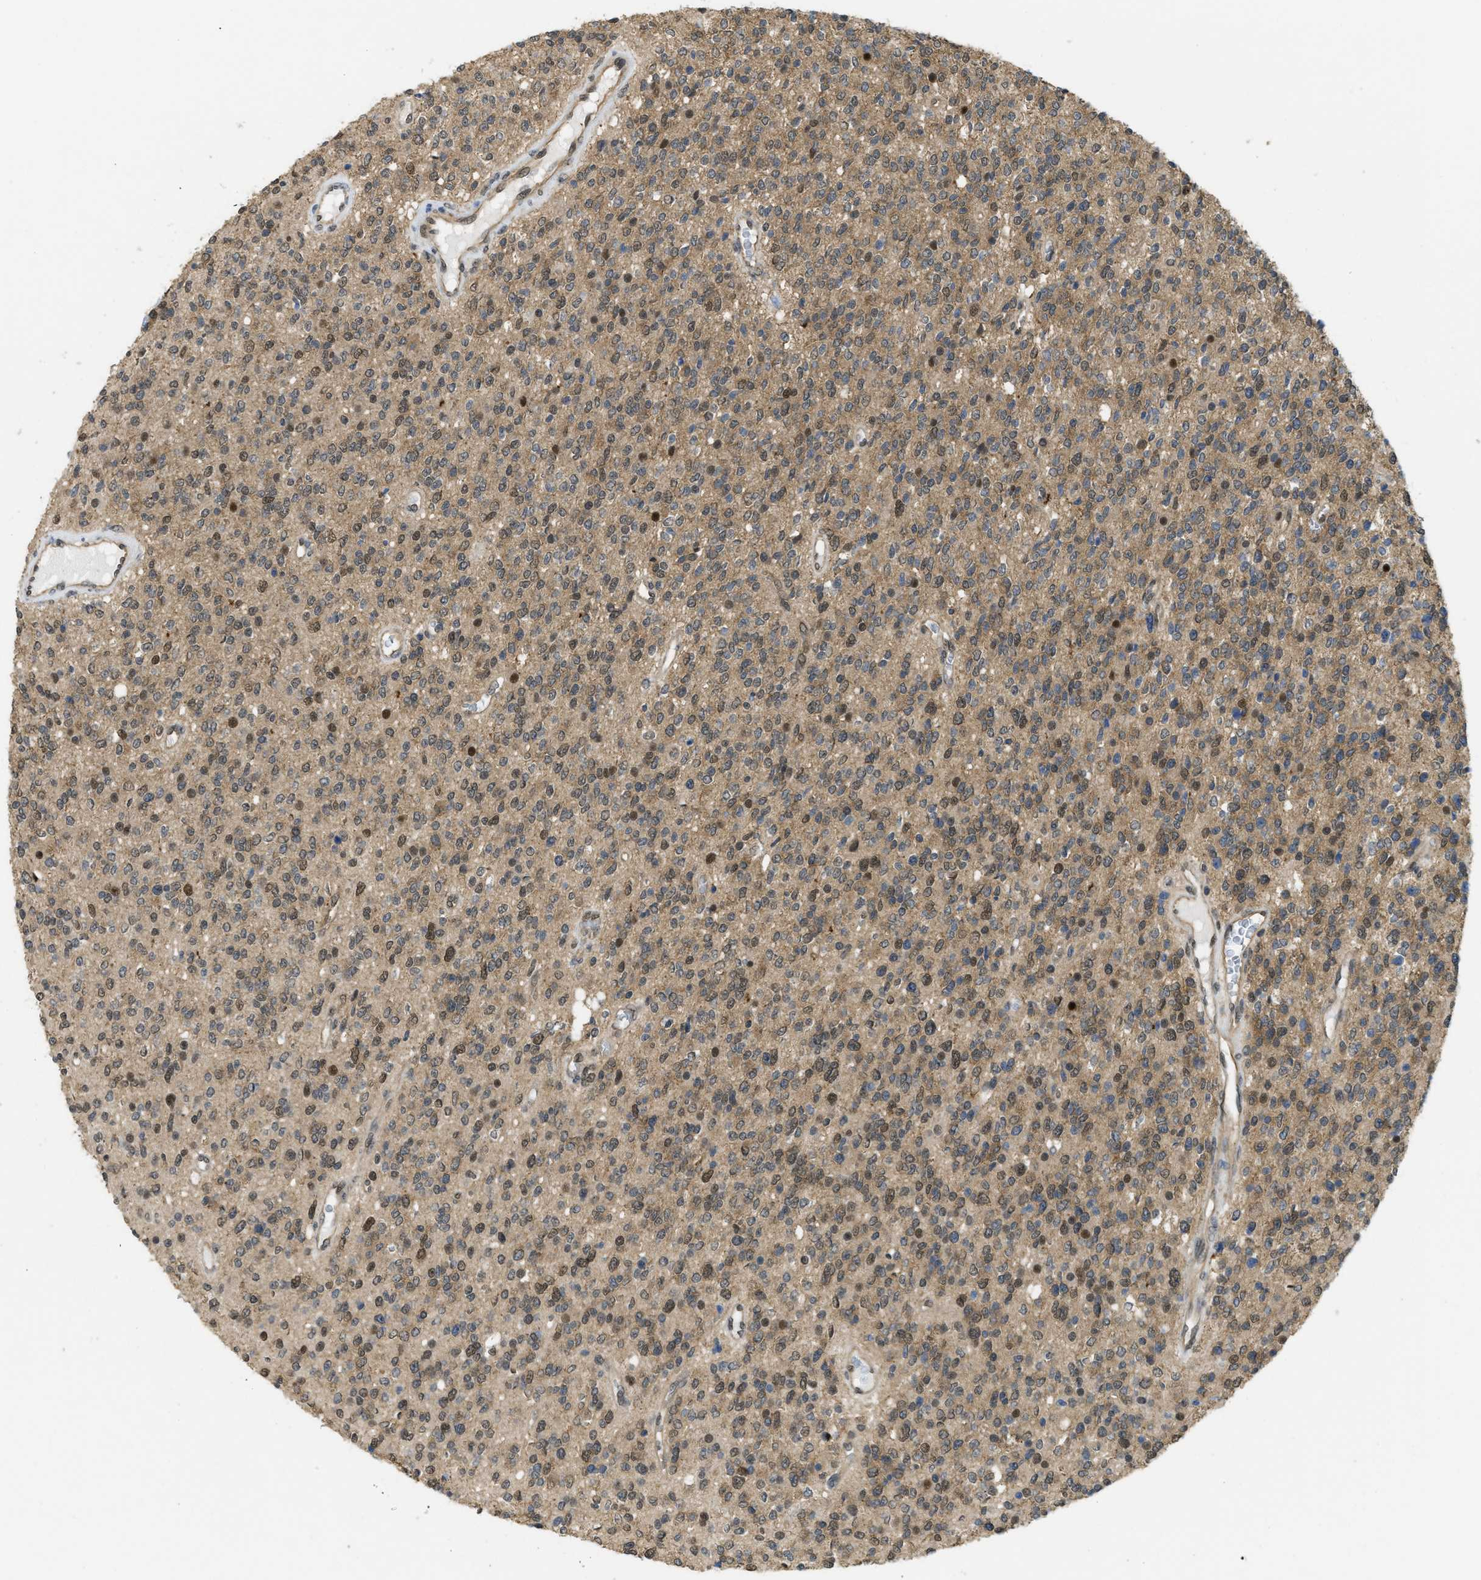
{"staining": {"intensity": "moderate", "quantity": ">75%", "location": "cytoplasmic/membranous,nuclear"}, "tissue": "glioma", "cell_type": "Tumor cells", "image_type": "cancer", "snomed": [{"axis": "morphology", "description": "Glioma, malignant, High grade"}, {"axis": "topography", "description": "Brain"}], "caption": "About >75% of tumor cells in malignant high-grade glioma exhibit moderate cytoplasmic/membranous and nuclear protein positivity as visualized by brown immunohistochemical staining.", "gene": "PSMC5", "patient": {"sex": "male", "age": 34}}